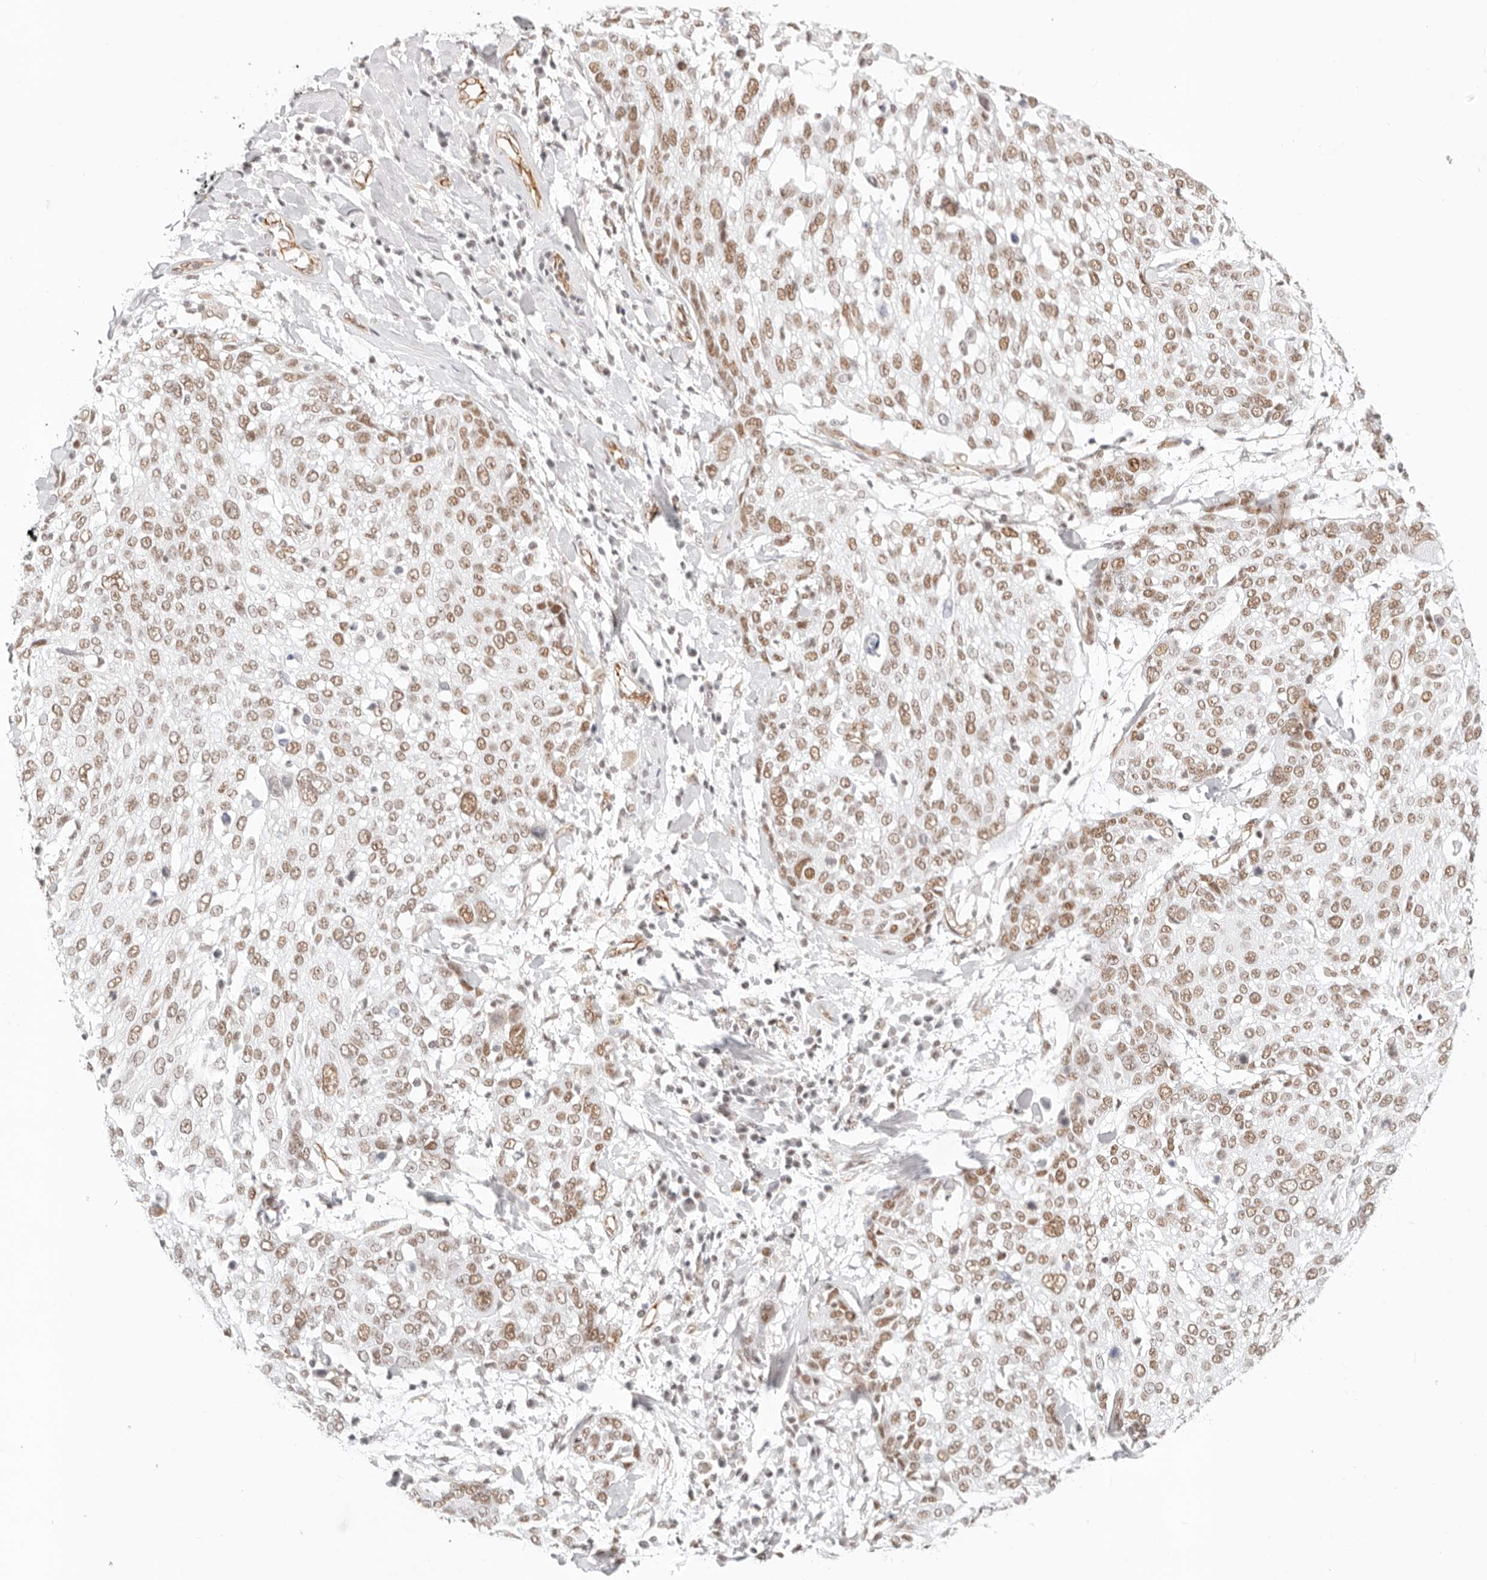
{"staining": {"intensity": "moderate", "quantity": ">75%", "location": "nuclear"}, "tissue": "lung cancer", "cell_type": "Tumor cells", "image_type": "cancer", "snomed": [{"axis": "morphology", "description": "Squamous cell carcinoma, NOS"}, {"axis": "topography", "description": "Lung"}], "caption": "Lung cancer was stained to show a protein in brown. There is medium levels of moderate nuclear staining in approximately >75% of tumor cells. The protein of interest is shown in brown color, while the nuclei are stained blue.", "gene": "ZC3H11A", "patient": {"sex": "male", "age": 65}}